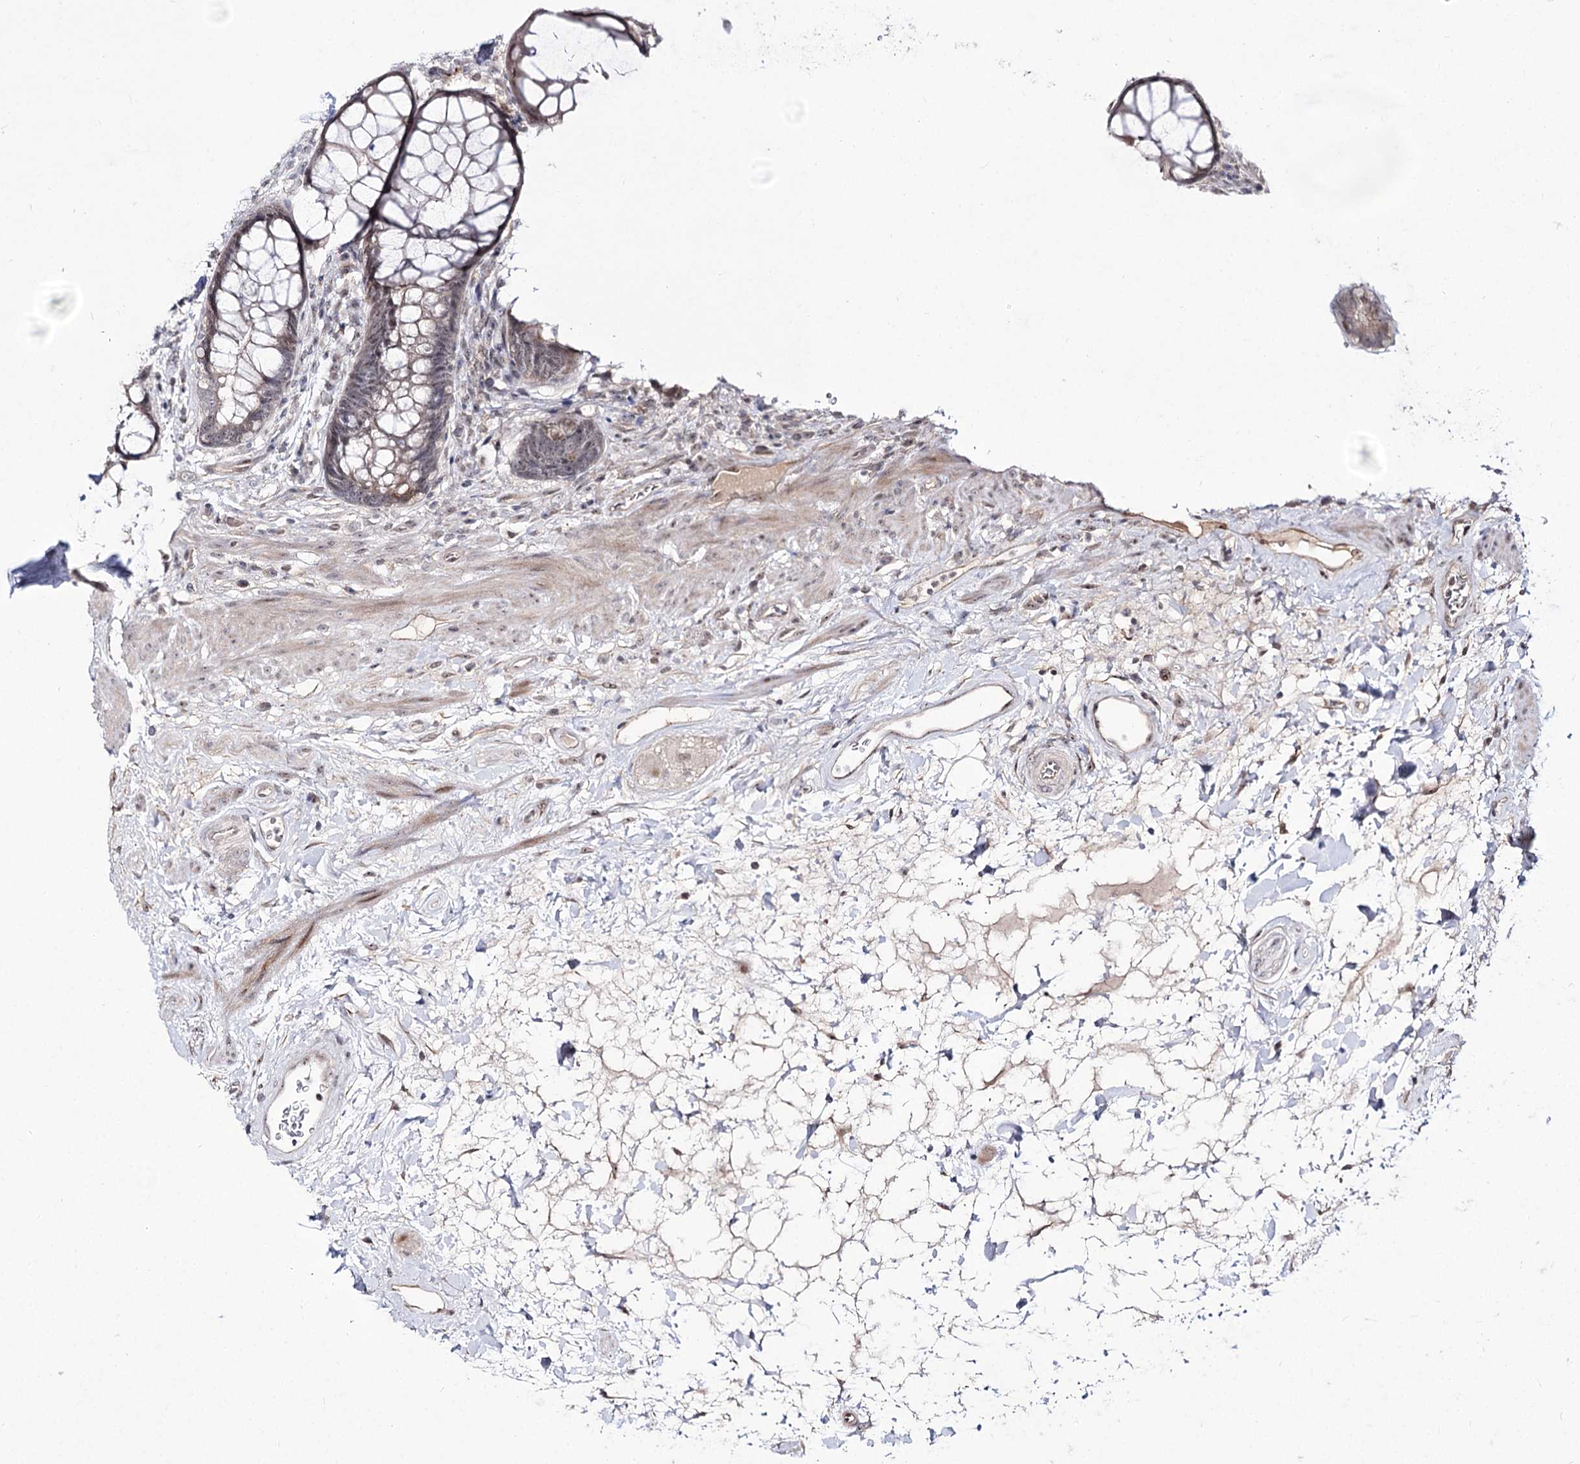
{"staining": {"intensity": "weak", "quantity": "<25%", "location": "nuclear"}, "tissue": "rectum", "cell_type": "Glandular cells", "image_type": "normal", "snomed": [{"axis": "morphology", "description": "Normal tissue, NOS"}, {"axis": "topography", "description": "Rectum"}], "caption": "Glandular cells are negative for brown protein staining in normal rectum. Nuclei are stained in blue.", "gene": "RRP9", "patient": {"sex": "male", "age": 64}}